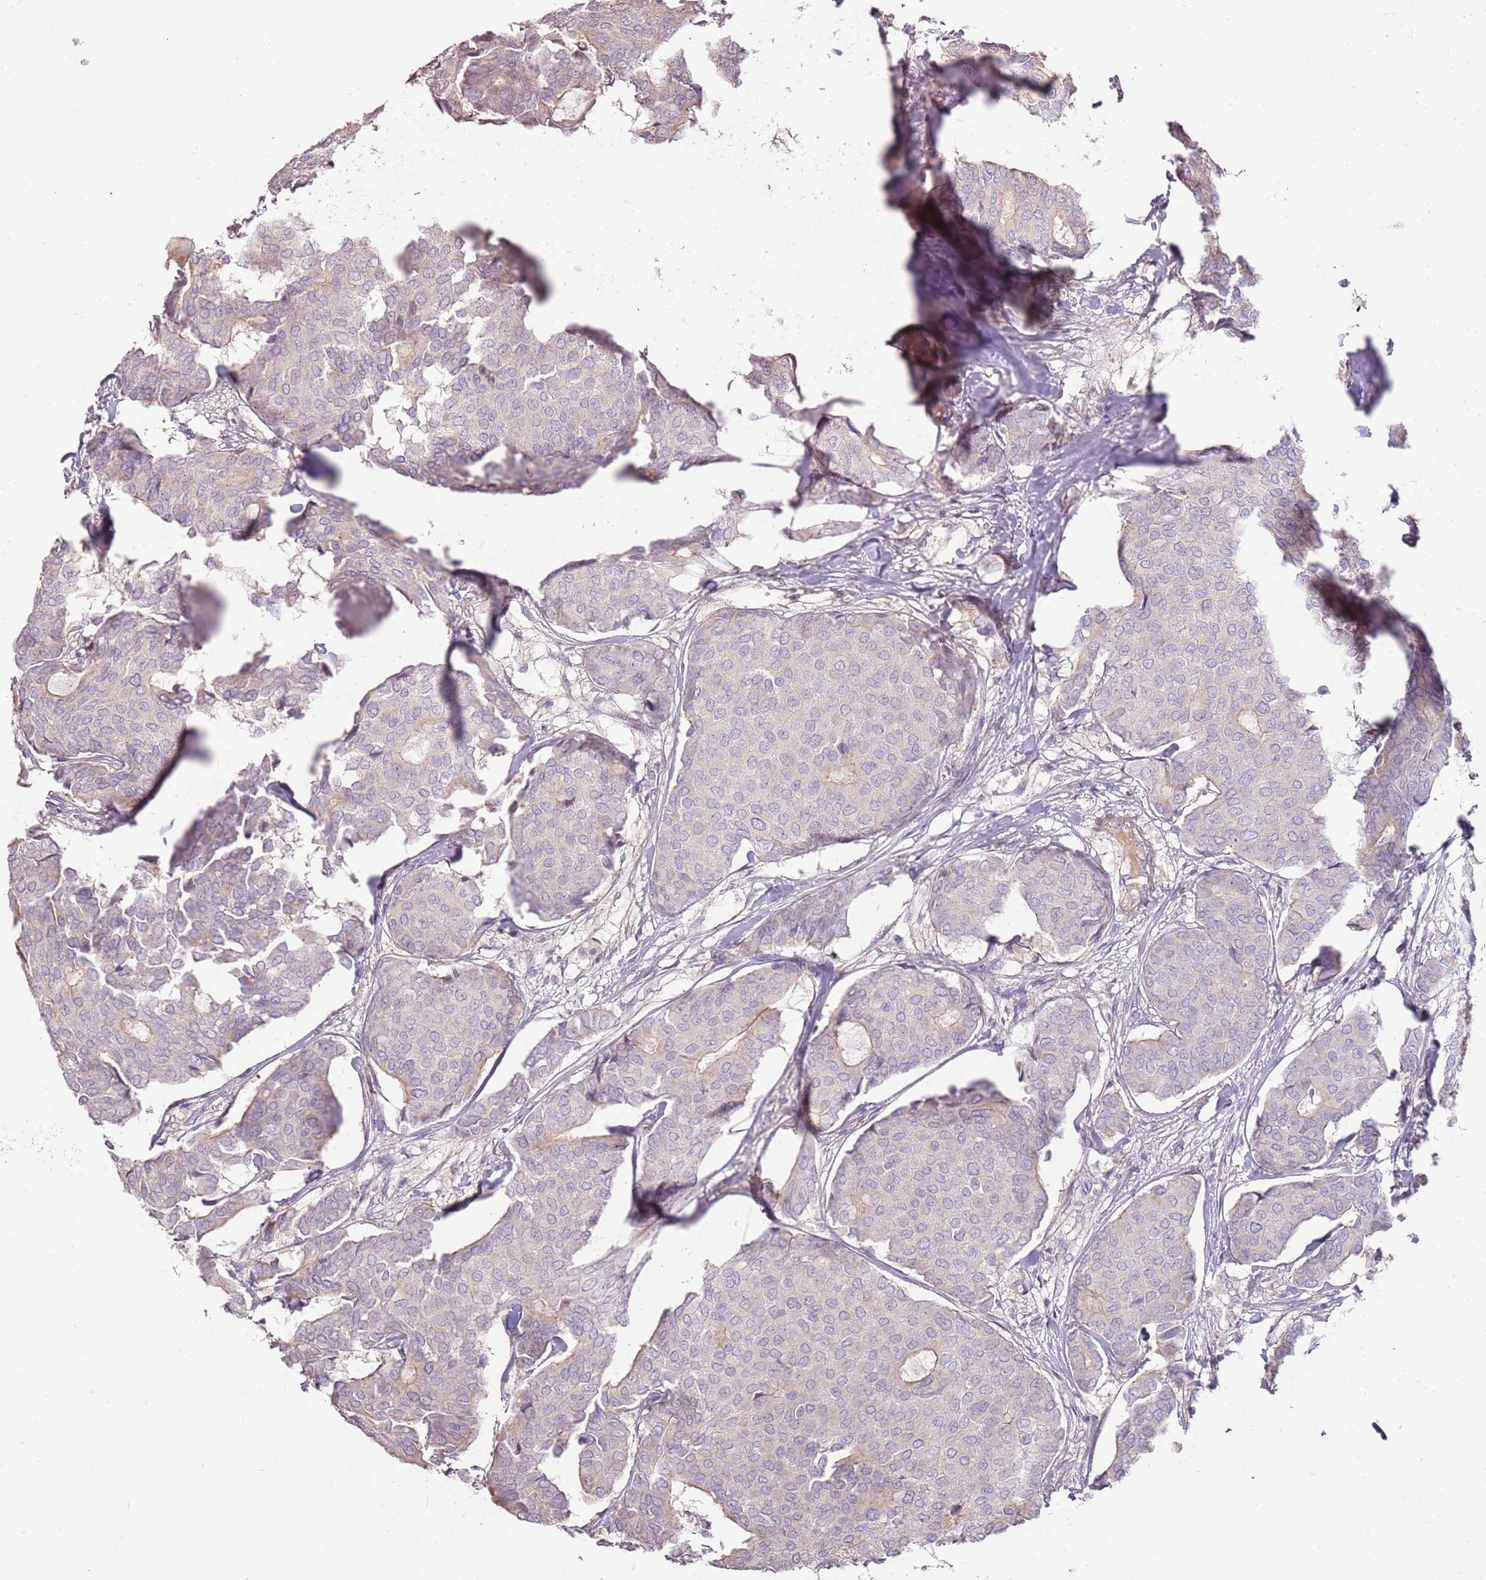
{"staining": {"intensity": "negative", "quantity": "none", "location": "none"}, "tissue": "breast cancer", "cell_type": "Tumor cells", "image_type": "cancer", "snomed": [{"axis": "morphology", "description": "Duct carcinoma"}, {"axis": "topography", "description": "Breast"}], "caption": "Immunohistochemistry of breast cancer (invasive ductal carcinoma) exhibits no staining in tumor cells. (DAB immunohistochemistry visualized using brightfield microscopy, high magnification).", "gene": "MCUB", "patient": {"sex": "female", "age": 75}}